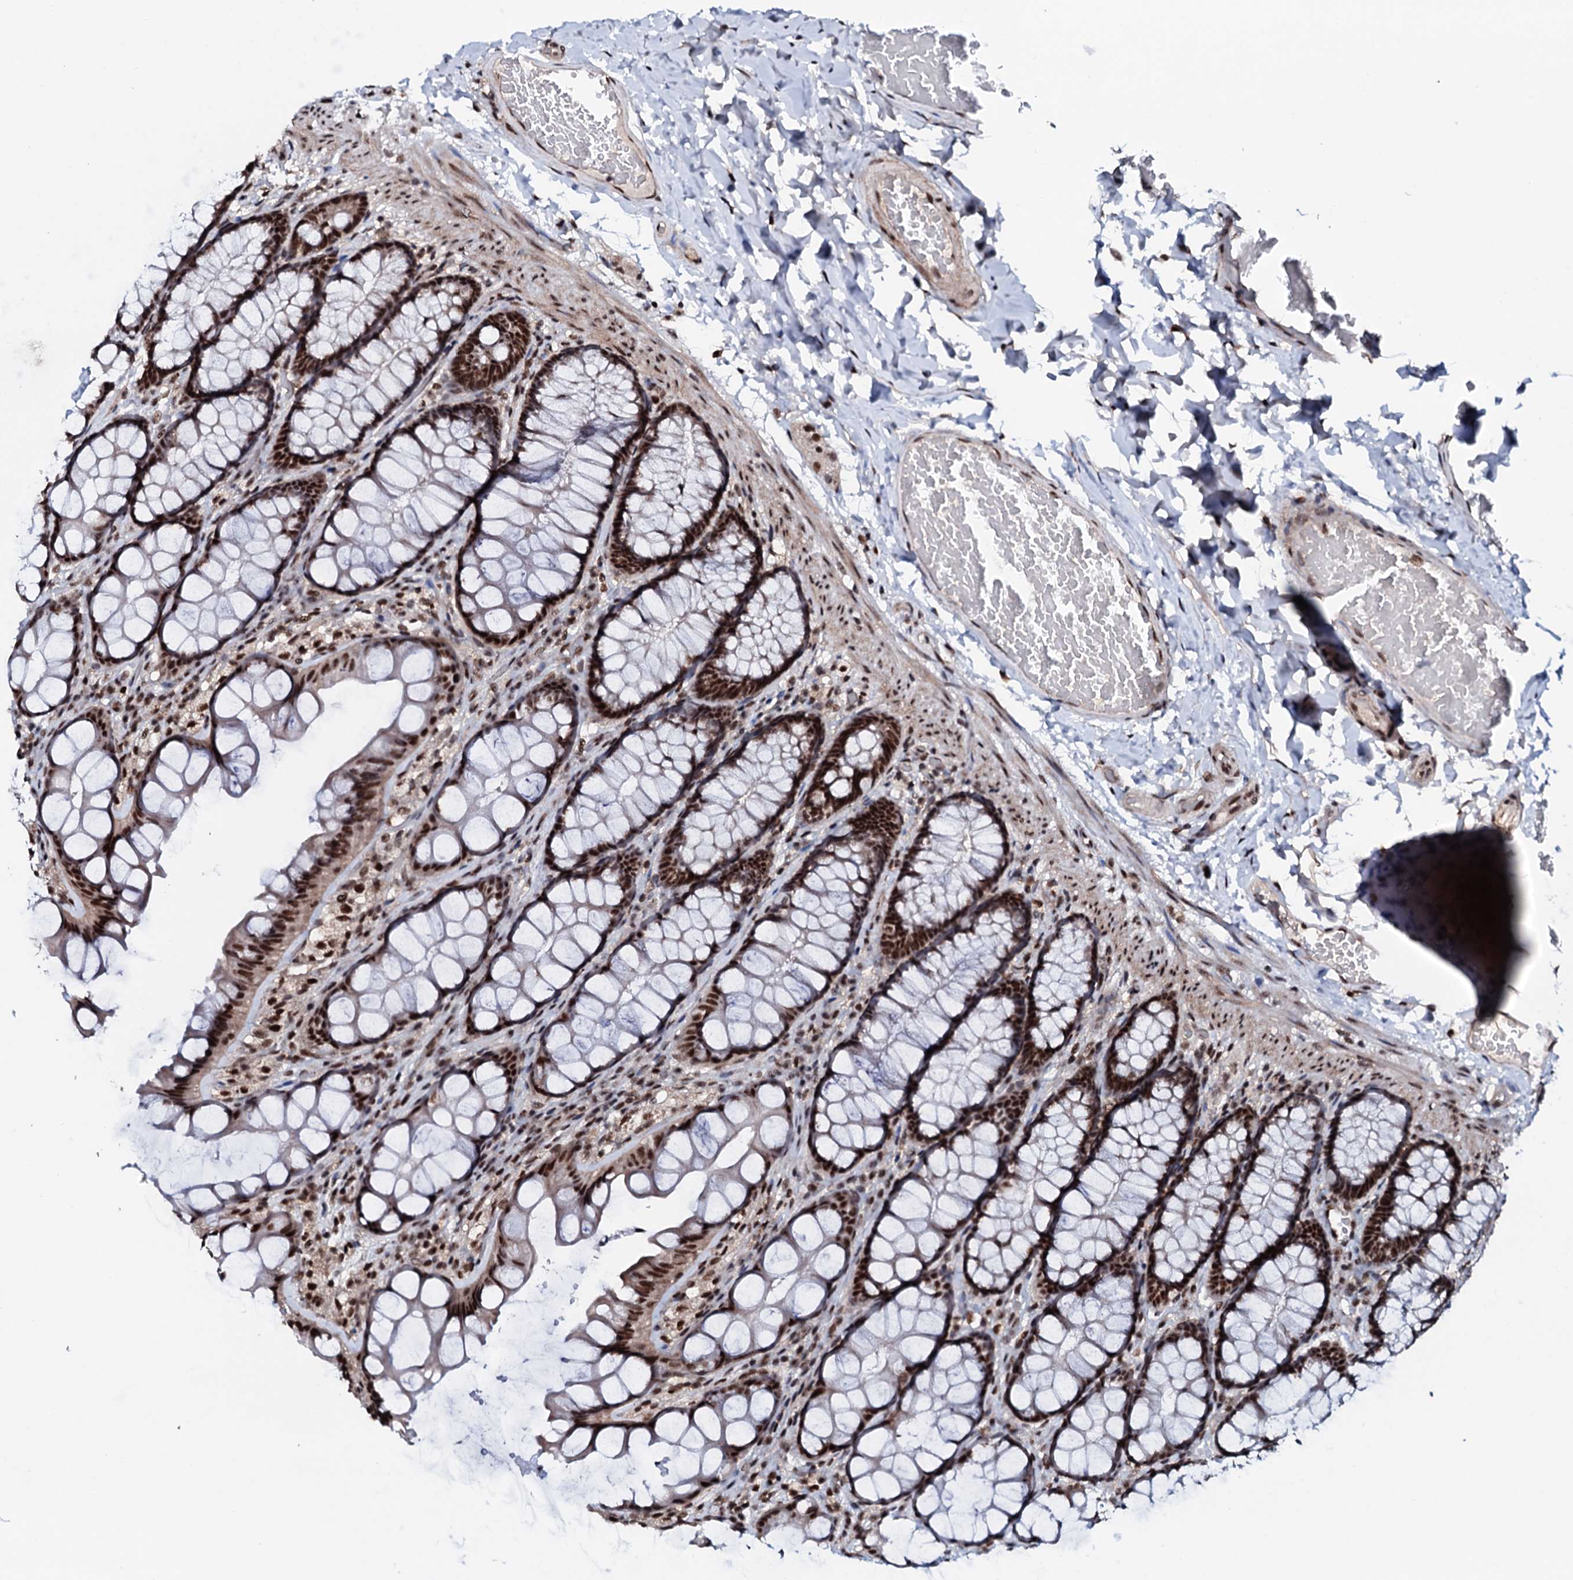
{"staining": {"intensity": "moderate", "quantity": ">75%", "location": "nuclear"}, "tissue": "colon", "cell_type": "Endothelial cells", "image_type": "normal", "snomed": [{"axis": "morphology", "description": "Normal tissue, NOS"}, {"axis": "topography", "description": "Colon"}], "caption": "Normal colon was stained to show a protein in brown. There is medium levels of moderate nuclear expression in about >75% of endothelial cells. Using DAB (3,3'-diaminobenzidine) (brown) and hematoxylin (blue) stains, captured at high magnification using brightfield microscopy.", "gene": "PRPF18", "patient": {"sex": "male", "age": 47}}